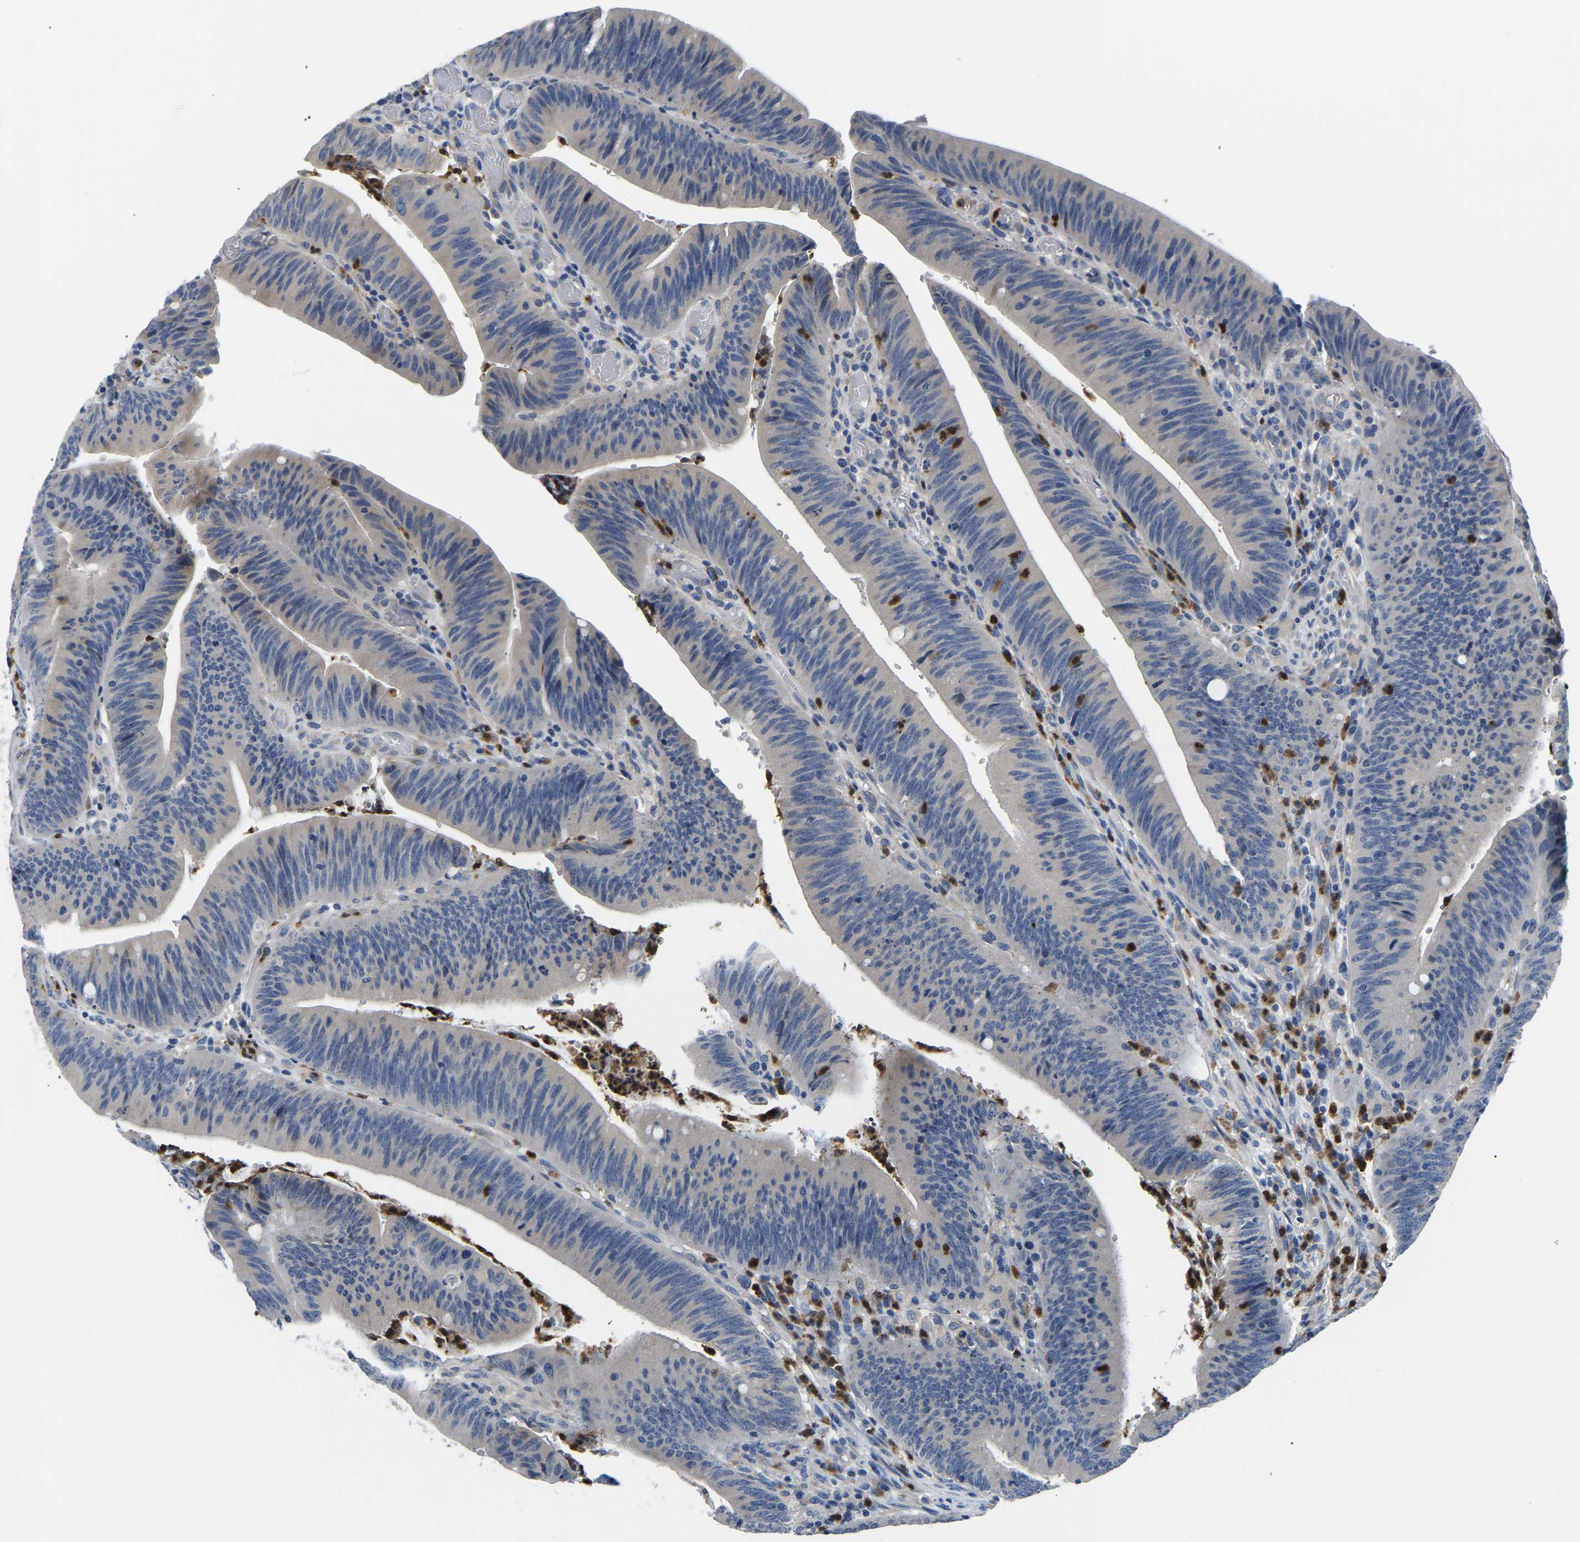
{"staining": {"intensity": "negative", "quantity": "none", "location": "none"}, "tissue": "colorectal cancer", "cell_type": "Tumor cells", "image_type": "cancer", "snomed": [{"axis": "morphology", "description": "Normal tissue, NOS"}, {"axis": "morphology", "description": "Adenocarcinoma, NOS"}, {"axis": "topography", "description": "Rectum"}], "caption": "The histopathology image reveals no staining of tumor cells in adenocarcinoma (colorectal).", "gene": "TOR1B", "patient": {"sex": "female", "age": 66}}